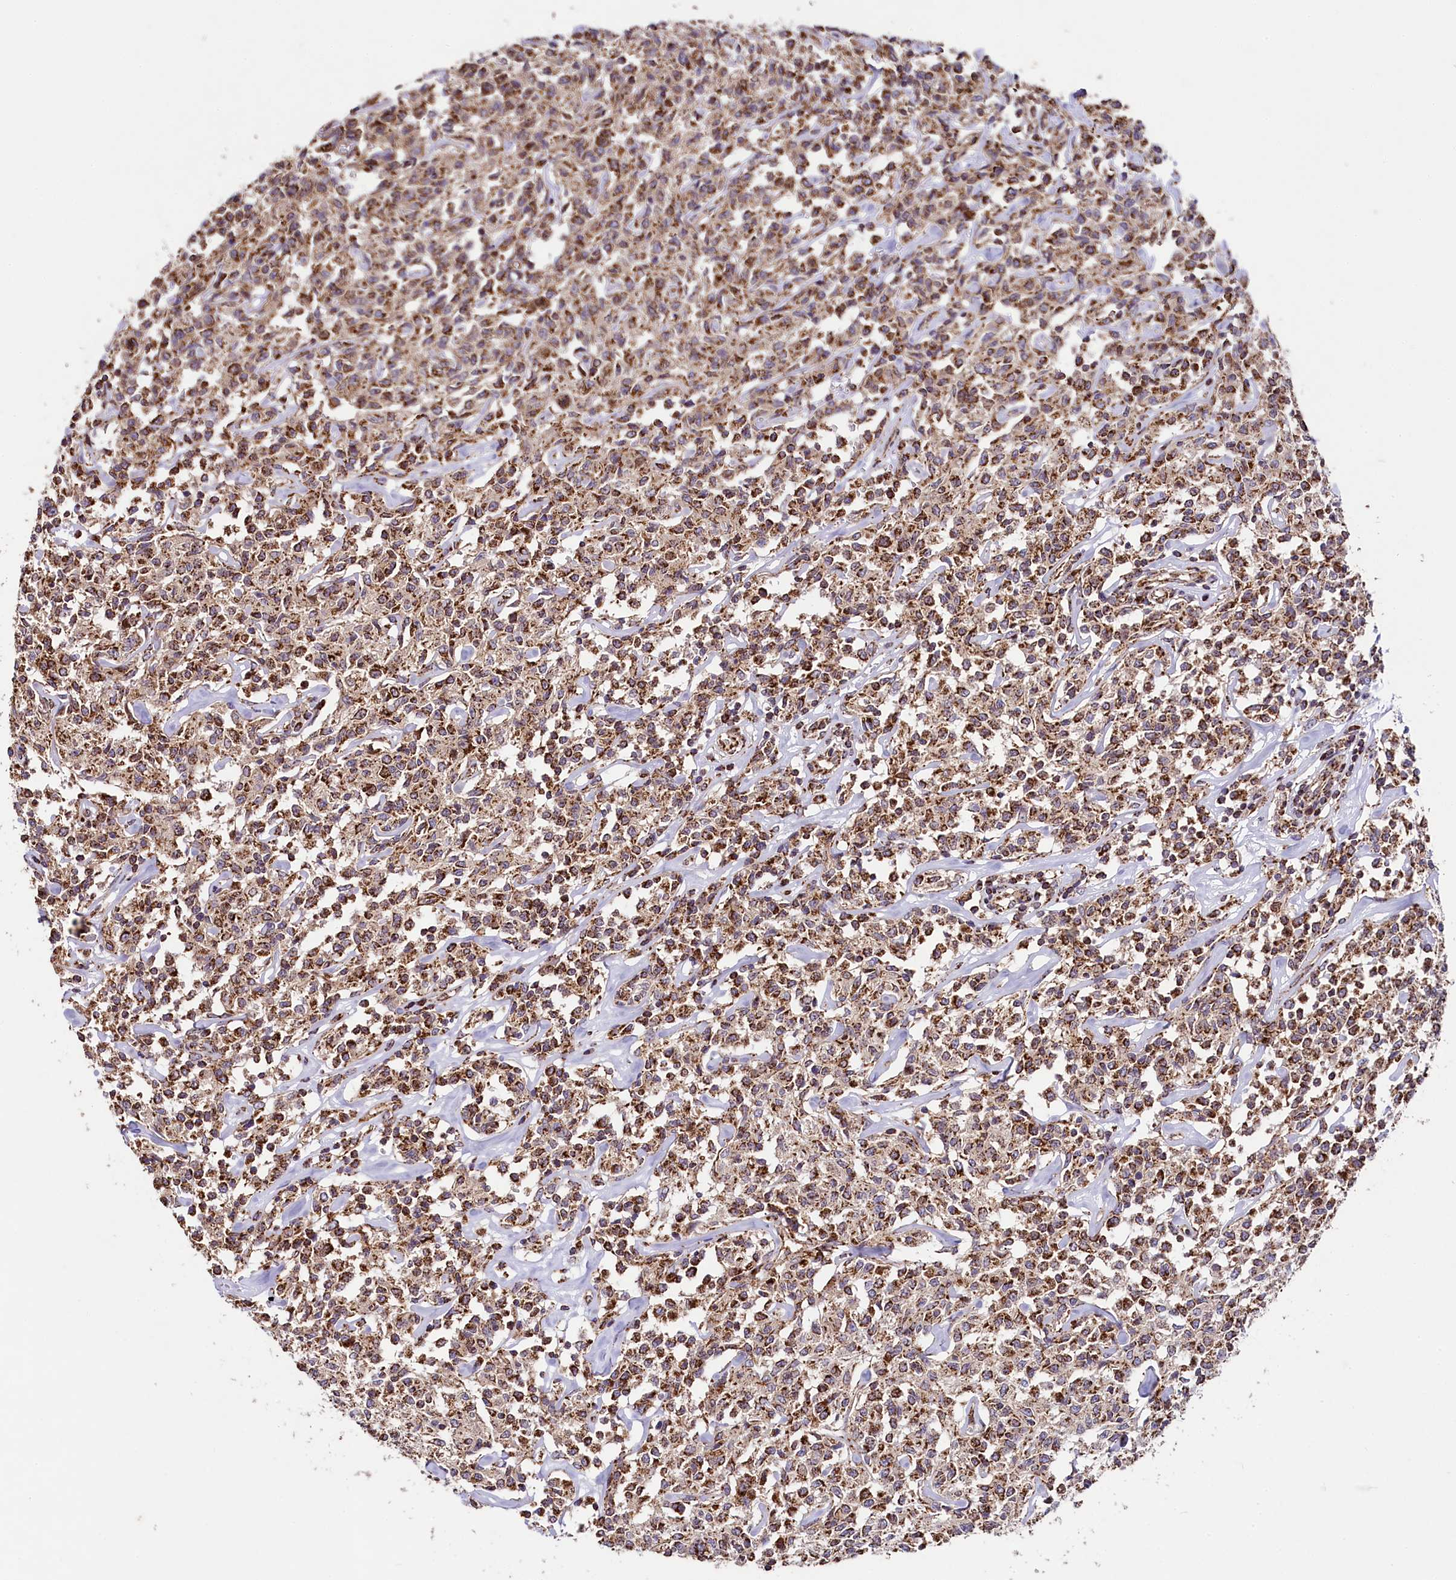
{"staining": {"intensity": "strong", "quantity": ">75%", "location": "cytoplasmic/membranous"}, "tissue": "lymphoma", "cell_type": "Tumor cells", "image_type": "cancer", "snomed": [{"axis": "morphology", "description": "Malignant lymphoma, non-Hodgkin's type, Low grade"}, {"axis": "topography", "description": "Small intestine"}], "caption": "Approximately >75% of tumor cells in human low-grade malignant lymphoma, non-Hodgkin's type reveal strong cytoplasmic/membranous protein positivity as visualized by brown immunohistochemical staining.", "gene": "CLYBL", "patient": {"sex": "female", "age": 59}}